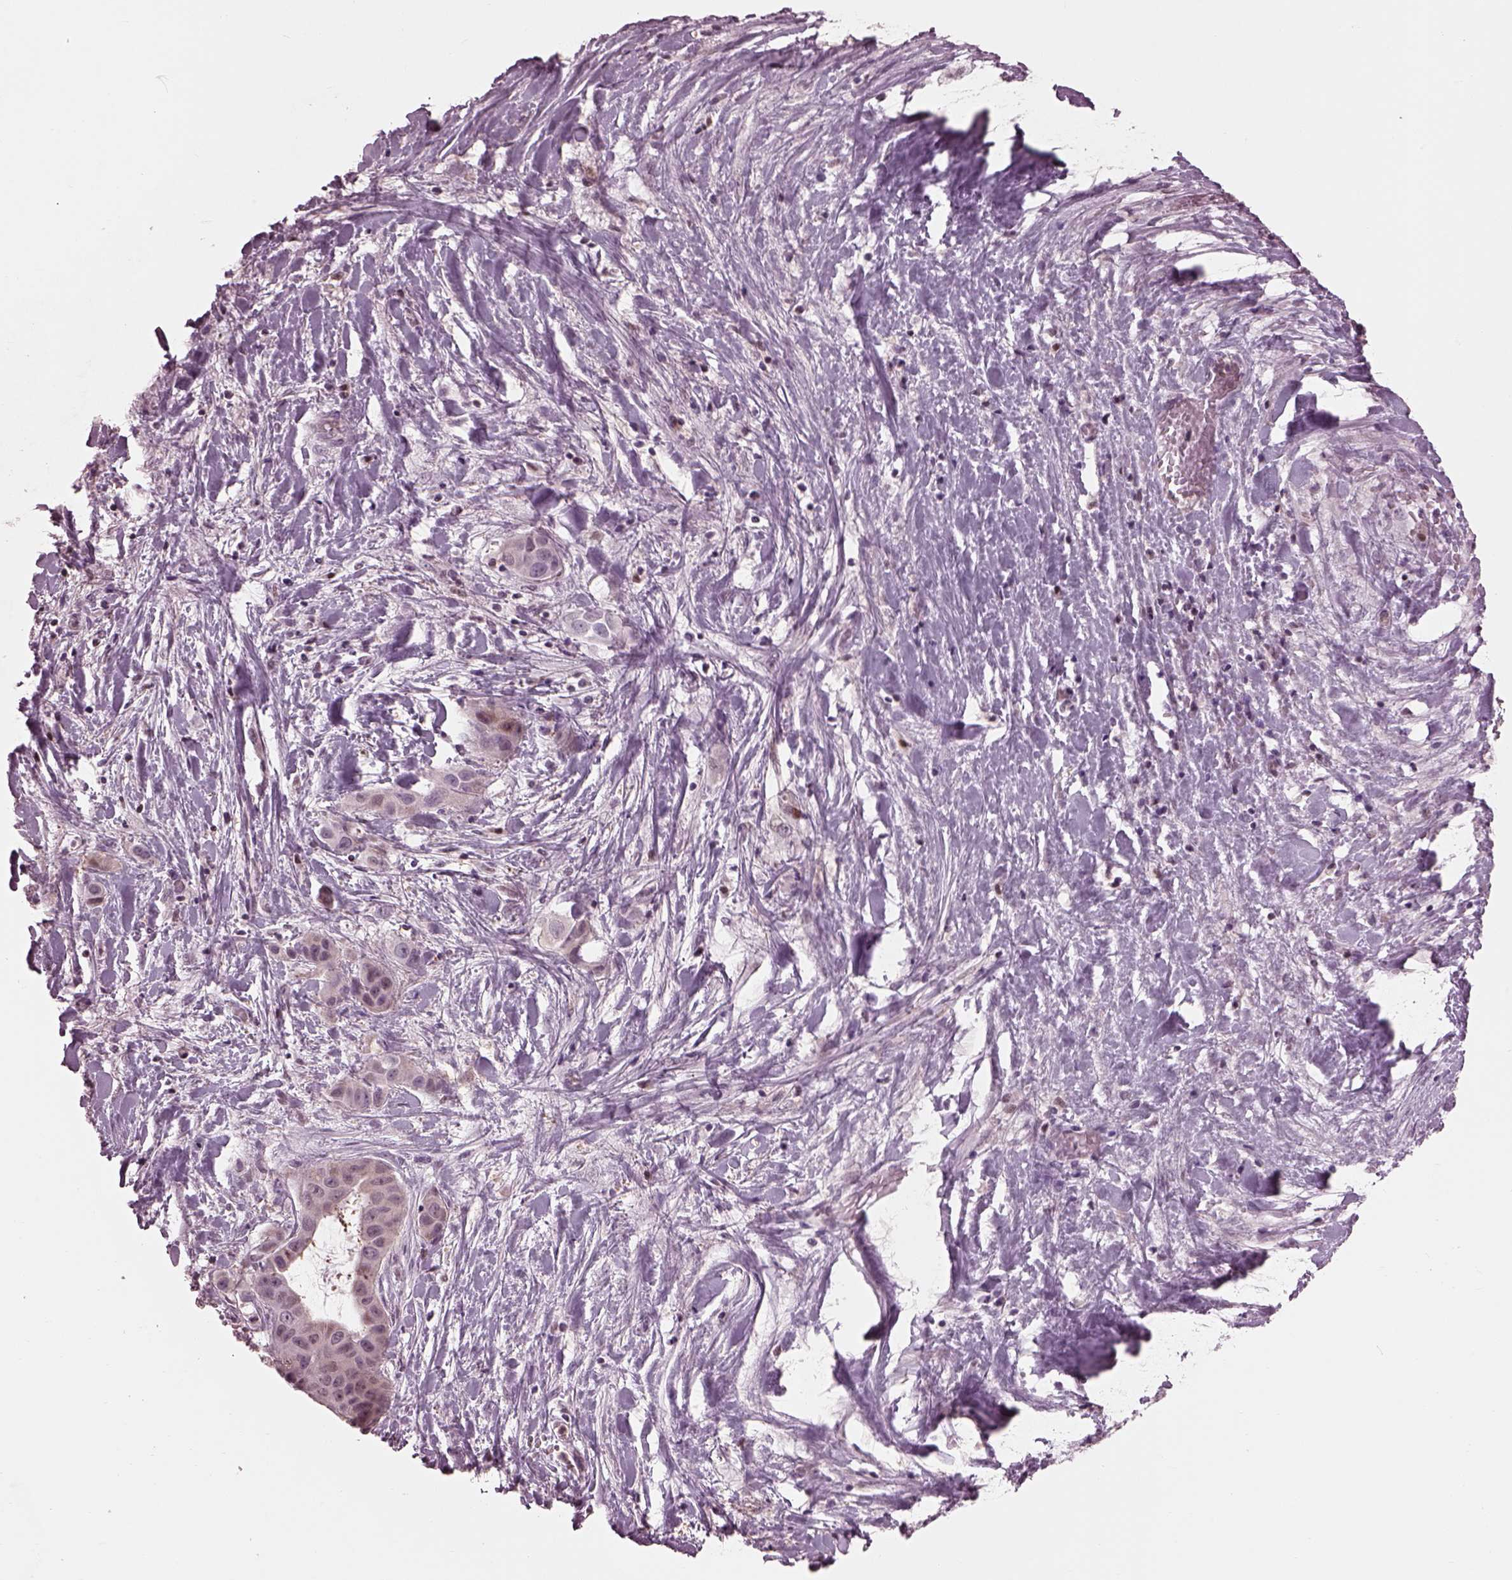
{"staining": {"intensity": "weak", "quantity": ">75%", "location": "cytoplasmic/membranous"}, "tissue": "liver cancer", "cell_type": "Tumor cells", "image_type": "cancer", "snomed": [{"axis": "morphology", "description": "Cholangiocarcinoma"}, {"axis": "topography", "description": "Liver"}], "caption": "Brown immunohistochemical staining in liver cholangiocarcinoma shows weak cytoplasmic/membranous expression in about >75% of tumor cells. (Stains: DAB in brown, nuclei in blue, Microscopy: brightfield microscopy at high magnification).", "gene": "BFSP1", "patient": {"sex": "female", "age": 52}}